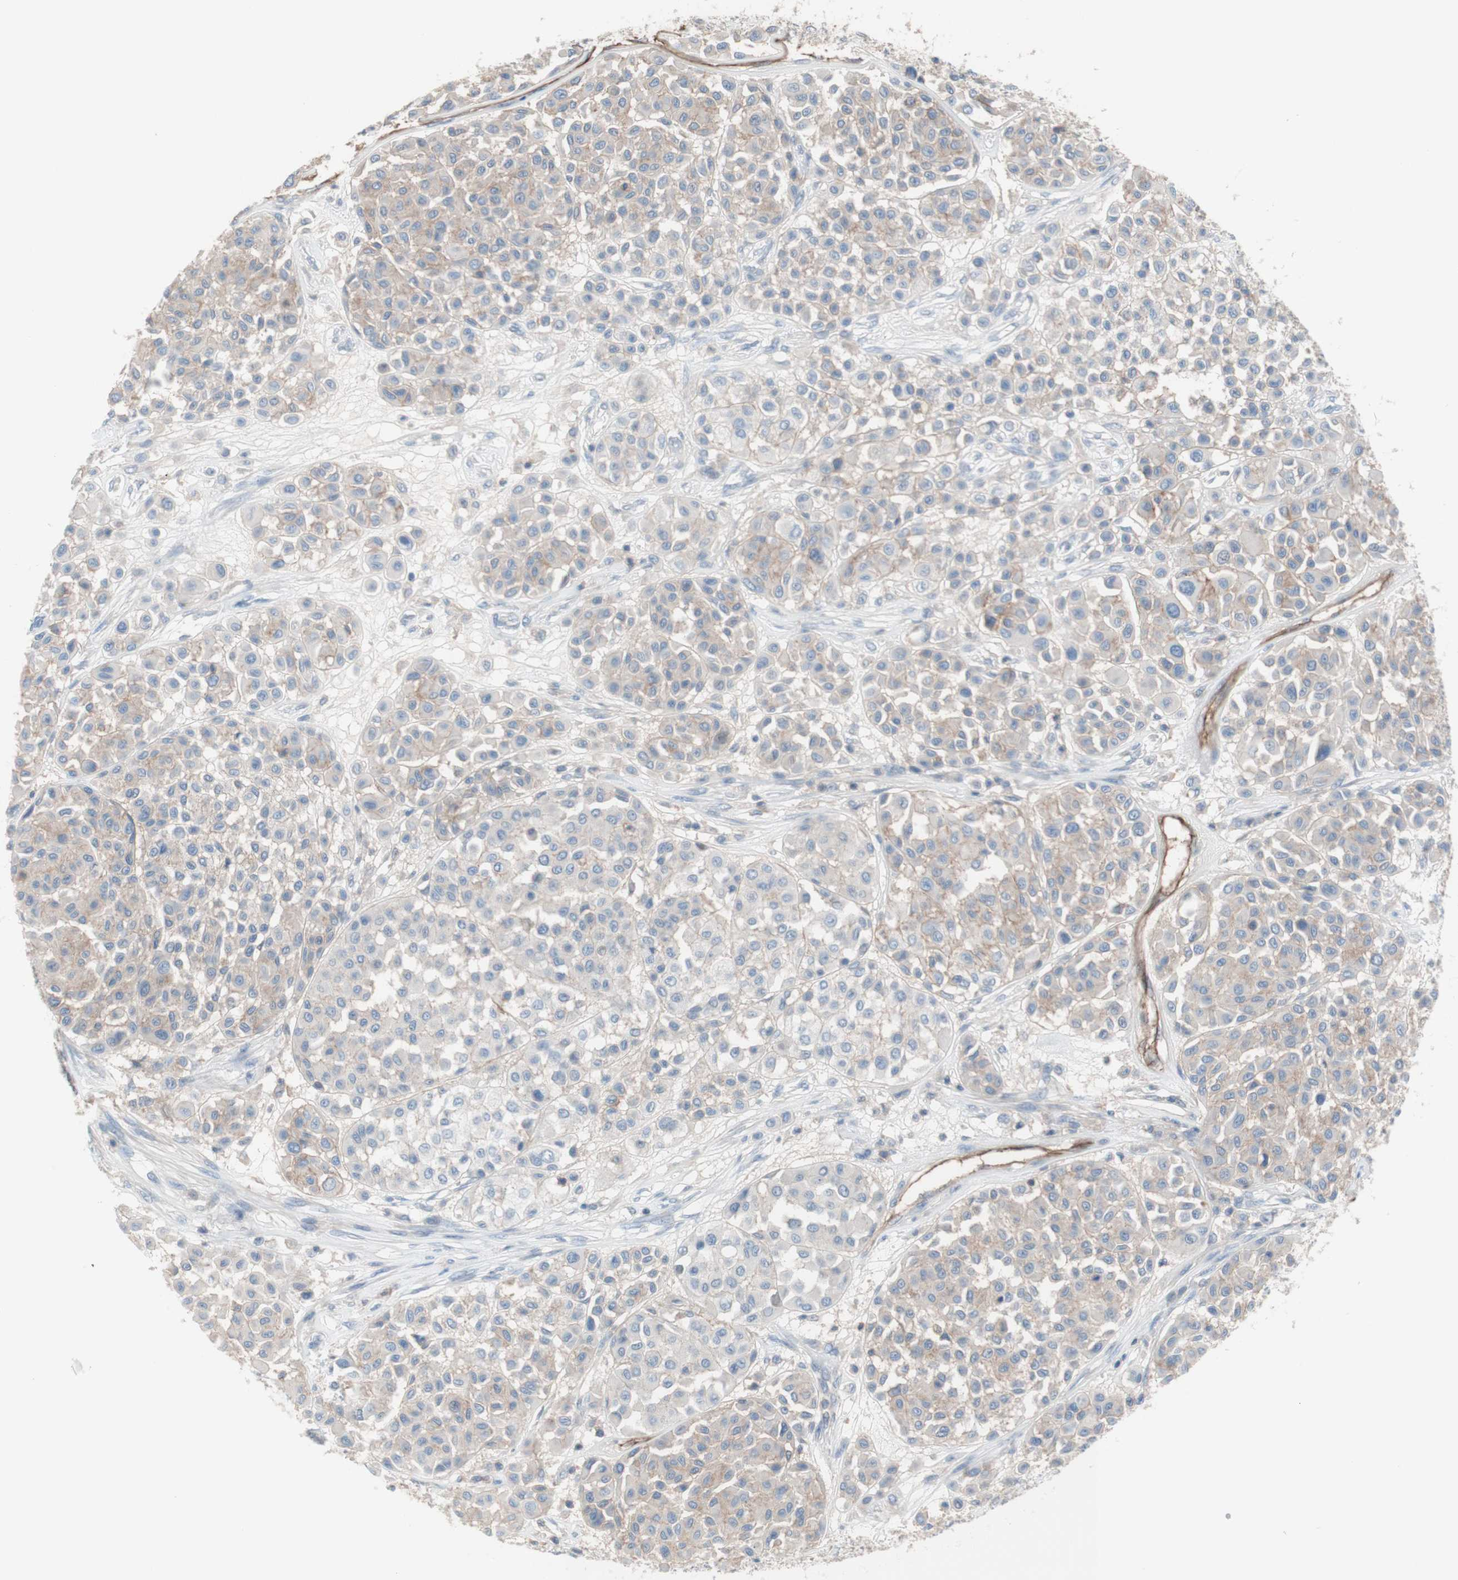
{"staining": {"intensity": "weak", "quantity": "25%-75%", "location": "cytoplasmic/membranous"}, "tissue": "melanoma", "cell_type": "Tumor cells", "image_type": "cancer", "snomed": [{"axis": "morphology", "description": "Malignant melanoma, Metastatic site"}, {"axis": "topography", "description": "Soft tissue"}], "caption": "Melanoma tissue shows weak cytoplasmic/membranous positivity in about 25%-75% of tumor cells", "gene": "CD46", "patient": {"sex": "male", "age": 41}}